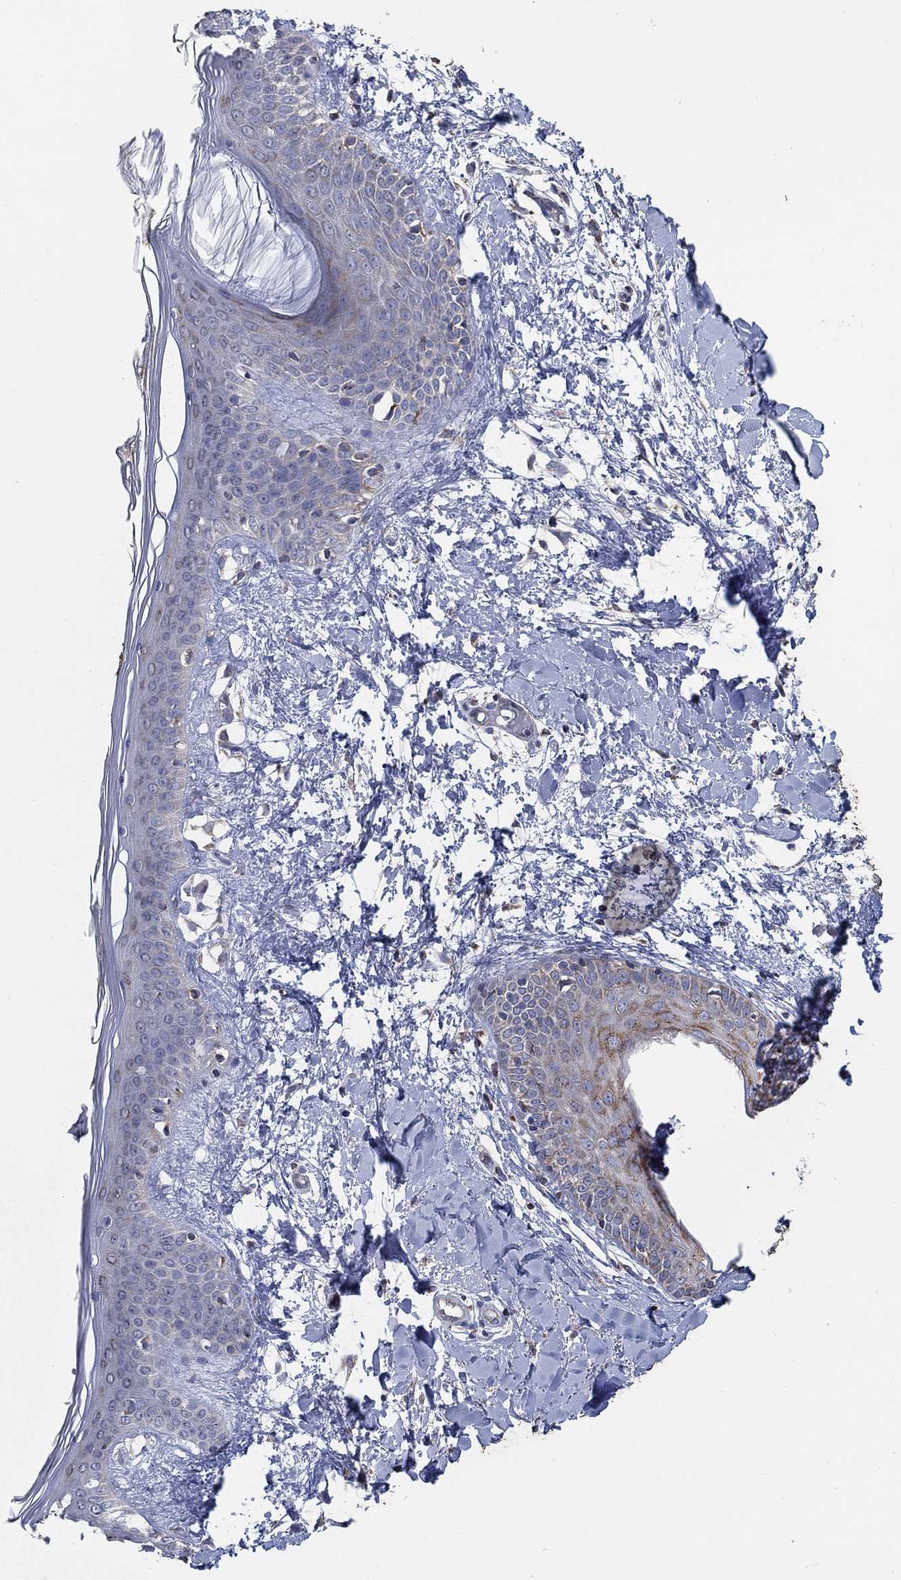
{"staining": {"intensity": "negative", "quantity": "none", "location": "none"}, "tissue": "skin", "cell_type": "Fibroblasts", "image_type": "normal", "snomed": [{"axis": "morphology", "description": "Normal tissue, NOS"}, {"axis": "topography", "description": "Skin"}], "caption": "Immunohistochemistry micrograph of unremarkable skin: human skin stained with DAB (3,3'-diaminobenzidine) demonstrates no significant protein expression in fibroblasts. (Stains: DAB (3,3'-diaminobenzidine) immunohistochemistry with hematoxylin counter stain, Microscopy: brightfield microscopy at high magnification).", "gene": "NCEH1", "patient": {"sex": "female", "age": 34}}